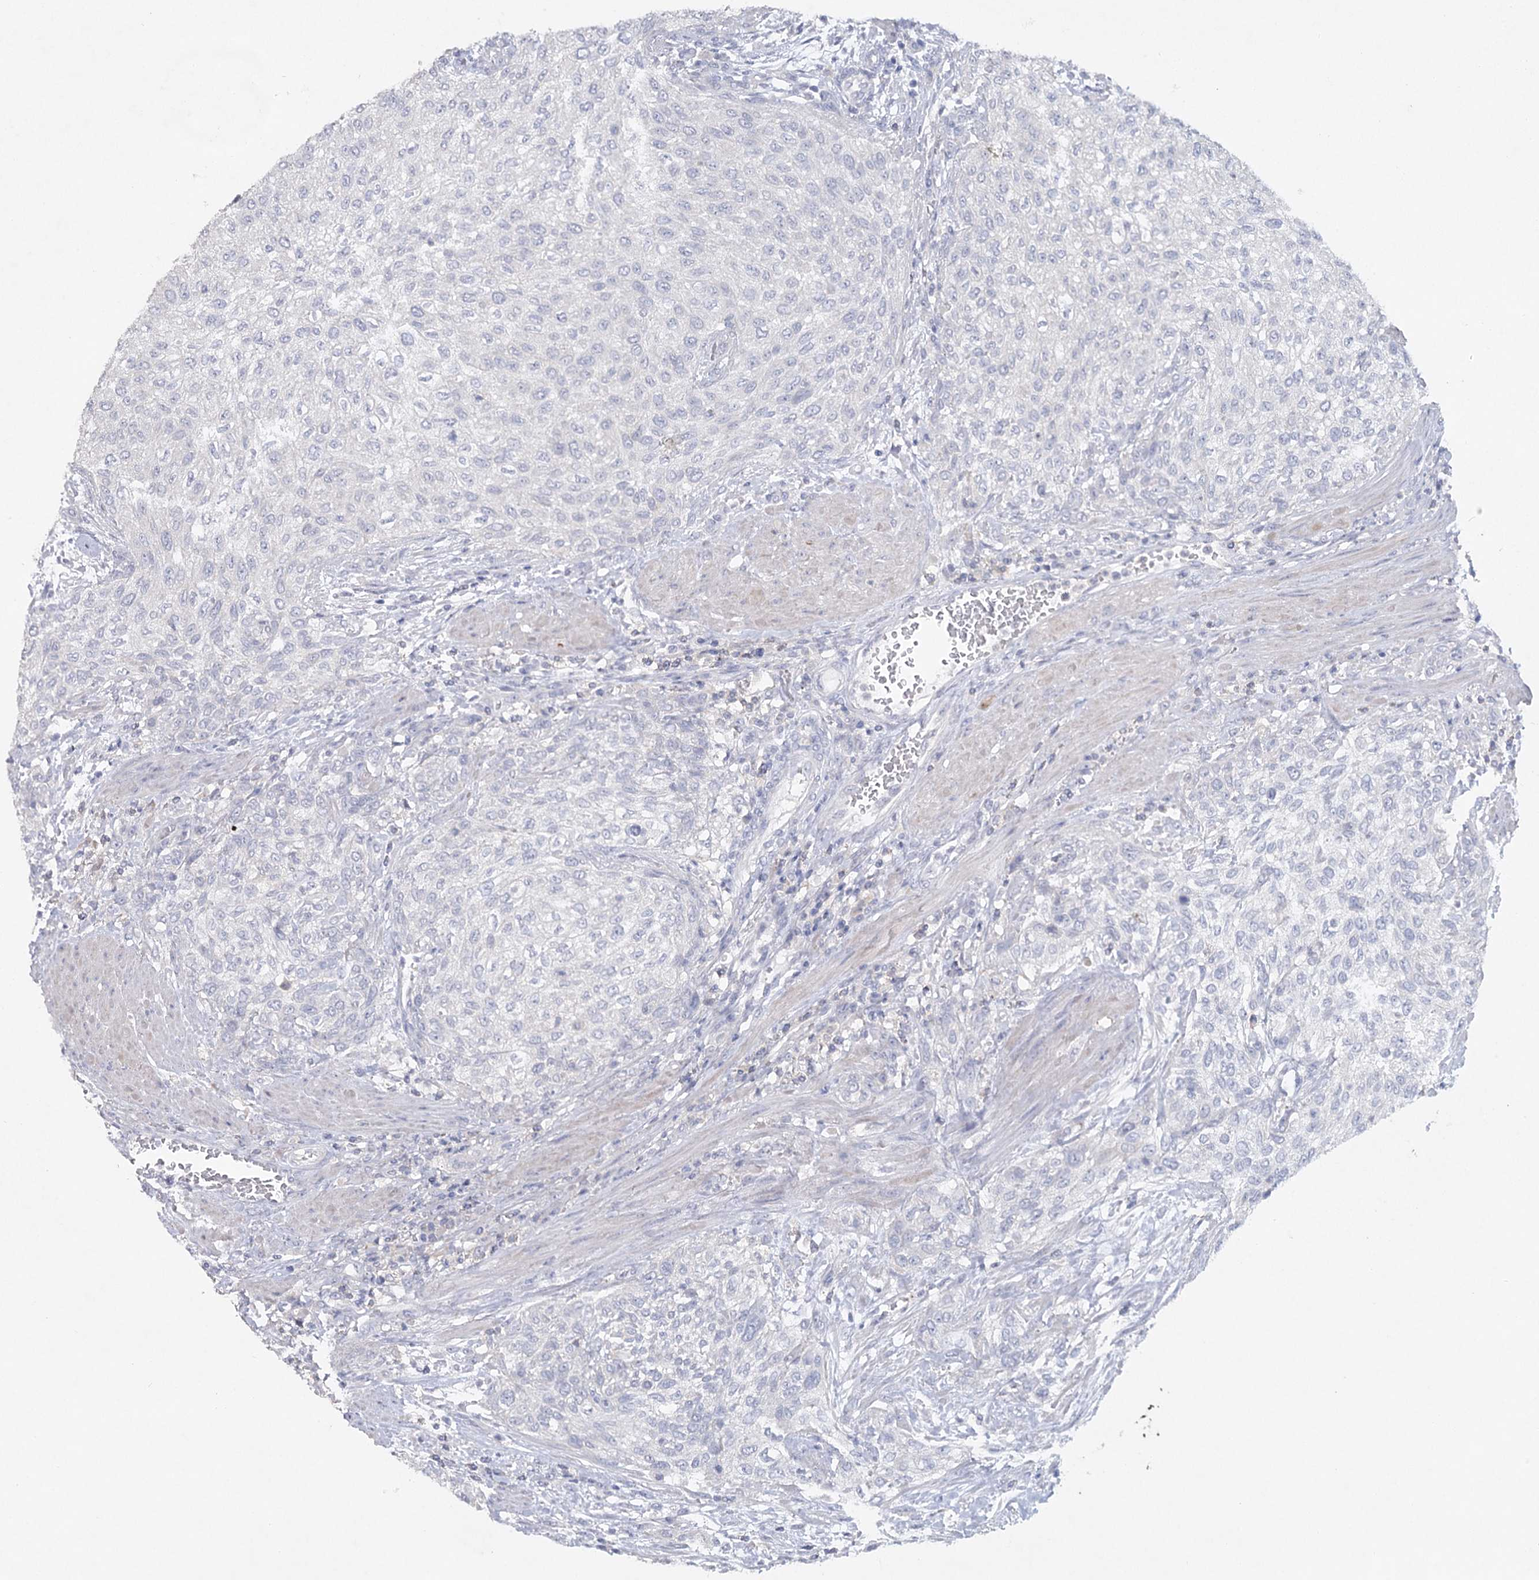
{"staining": {"intensity": "negative", "quantity": "none", "location": "none"}, "tissue": "urothelial cancer", "cell_type": "Tumor cells", "image_type": "cancer", "snomed": [{"axis": "morphology", "description": "Urothelial carcinoma, High grade"}, {"axis": "topography", "description": "Urinary bladder"}], "caption": "Immunohistochemistry (IHC) photomicrograph of urothelial cancer stained for a protein (brown), which exhibits no expression in tumor cells. (Stains: DAB IHC with hematoxylin counter stain, Microscopy: brightfield microscopy at high magnification).", "gene": "MAP3K13", "patient": {"sex": "male", "age": 35}}